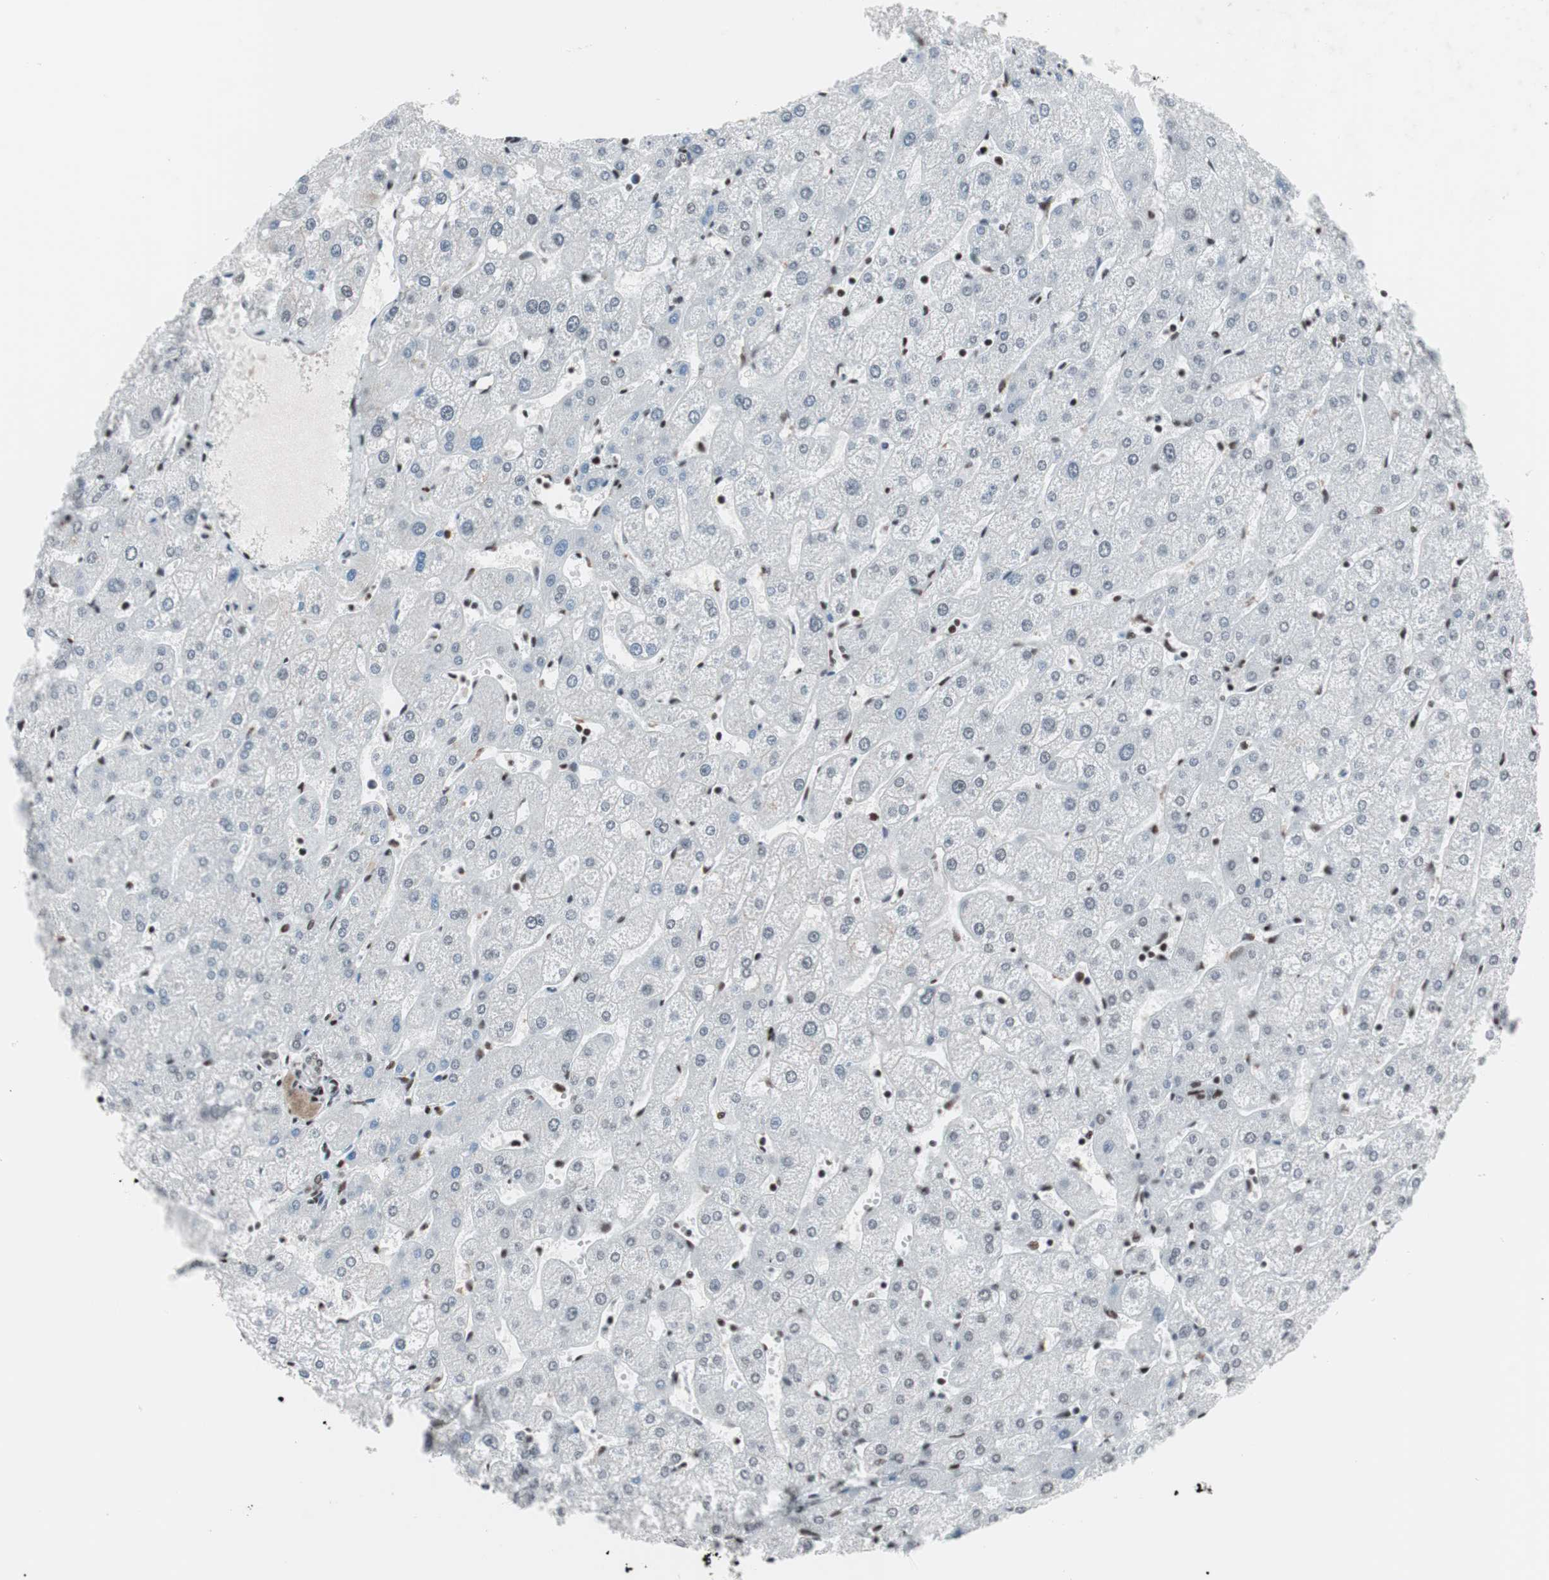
{"staining": {"intensity": "weak", "quantity": "<25%", "location": "nuclear"}, "tissue": "liver", "cell_type": "Hepatocytes", "image_type": "normal", "snomed": [{"axis": "morphology", "description": "Normal tissue, NOS"}, {"axis": "topography", "description": "Liver"}], "caption": "Protein analysis of unremarkable liver displays no significant staining in hepatocytes. (Stains: DAB immunohistochemistry with hematoxylin counter stain, Microscopy: brightfield microscopy at high magnification).", "gene": "ARID1A", "patient": {"sex": "male", "age": 67}}